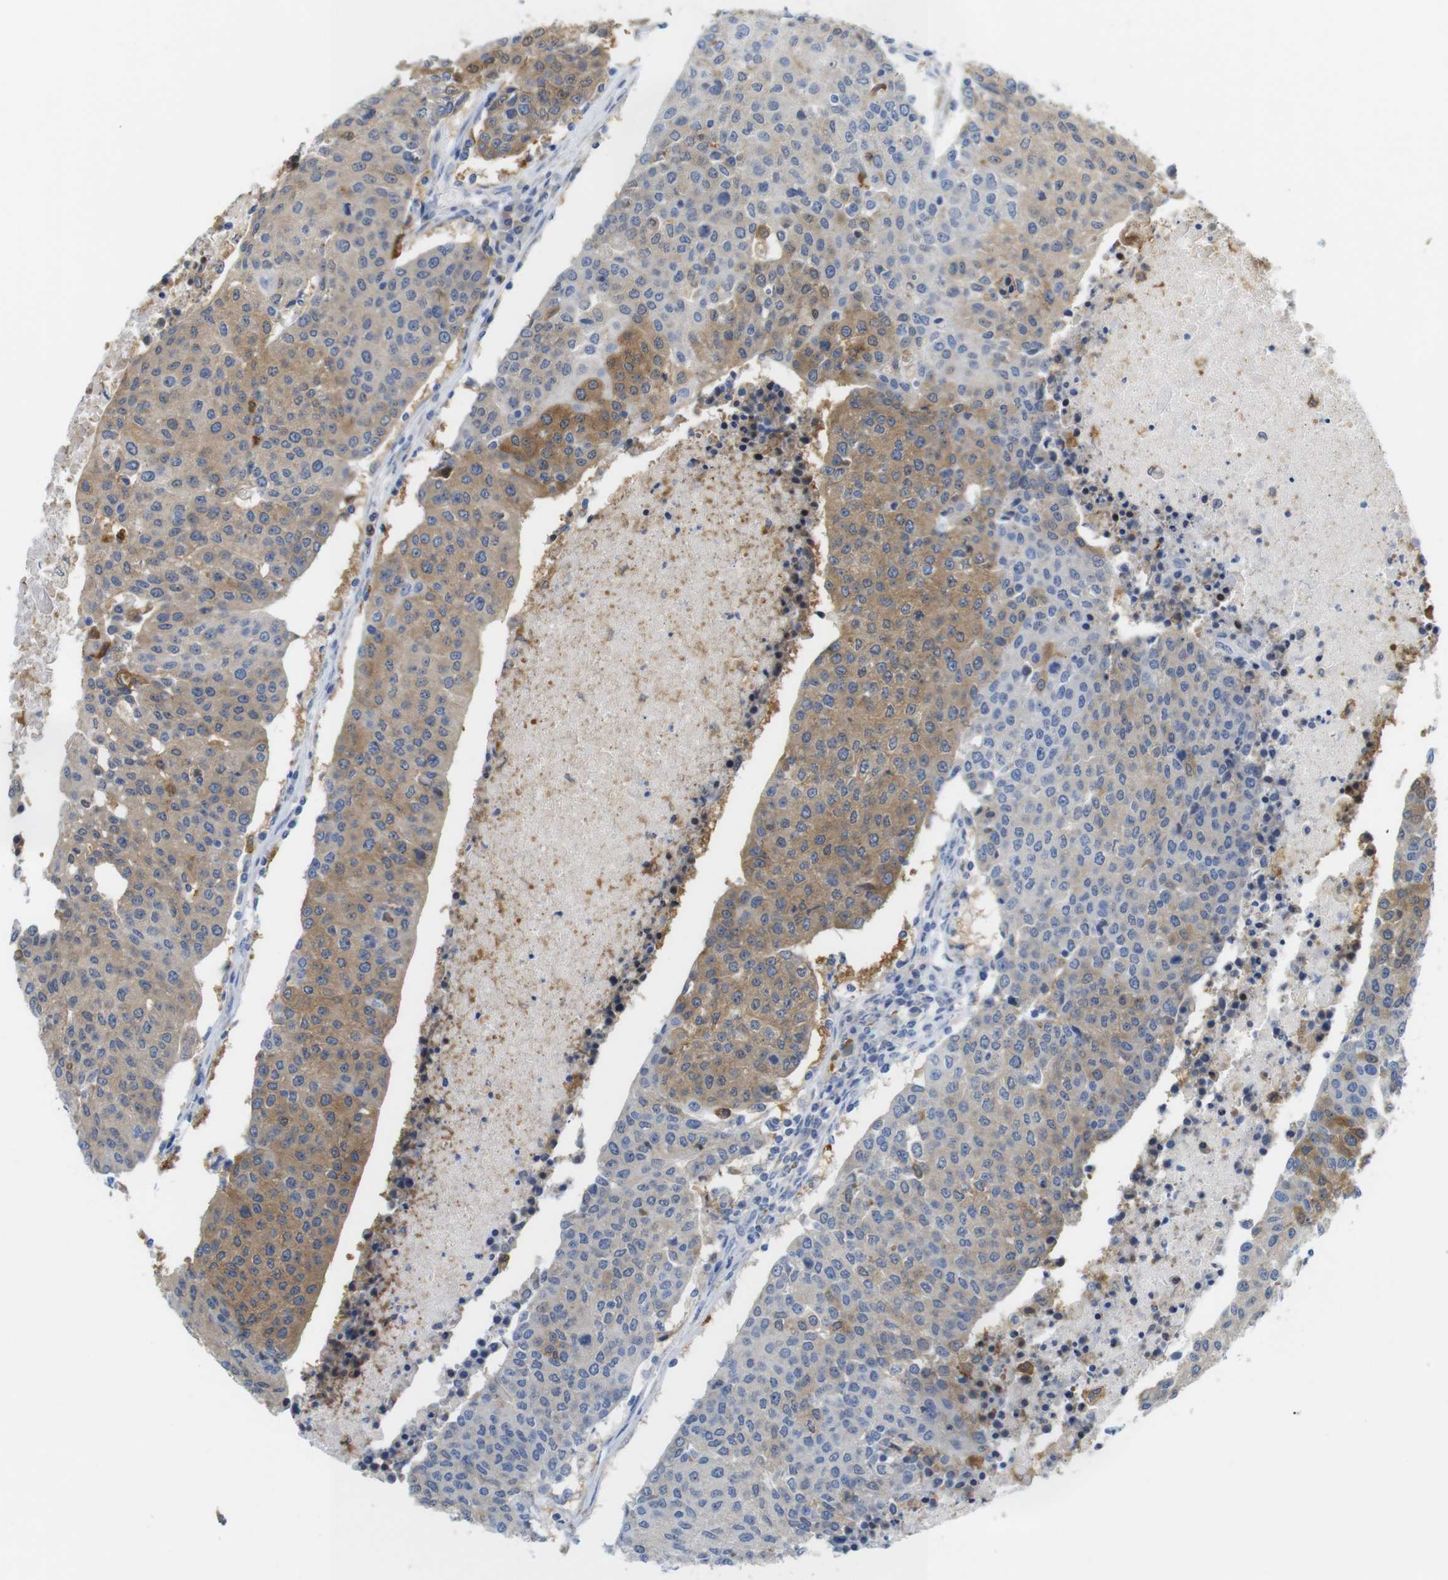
{"staining": {"intensity": "moderate", "quantity": "25%-75%", "location": "cytoplasmic/membranous"}, "tissue": "urothelial cancer", "cell_type": "Tumor cells", "image_type": "cancer", "snomed": [{"axis": "morphology", "description": "Urothelial carcinoma, High grade"}, {"axis": "topography", "description": "Urinary bladder"}], "caption": "DAB immunohistochemical staining of human urothelial cancer reveals moderate cytoplasmic/membranous protein positivity in approximately 25%-75% of tumor cells.", "gene": "NEBL", "patient": {"sex": "female", "age": 85}}